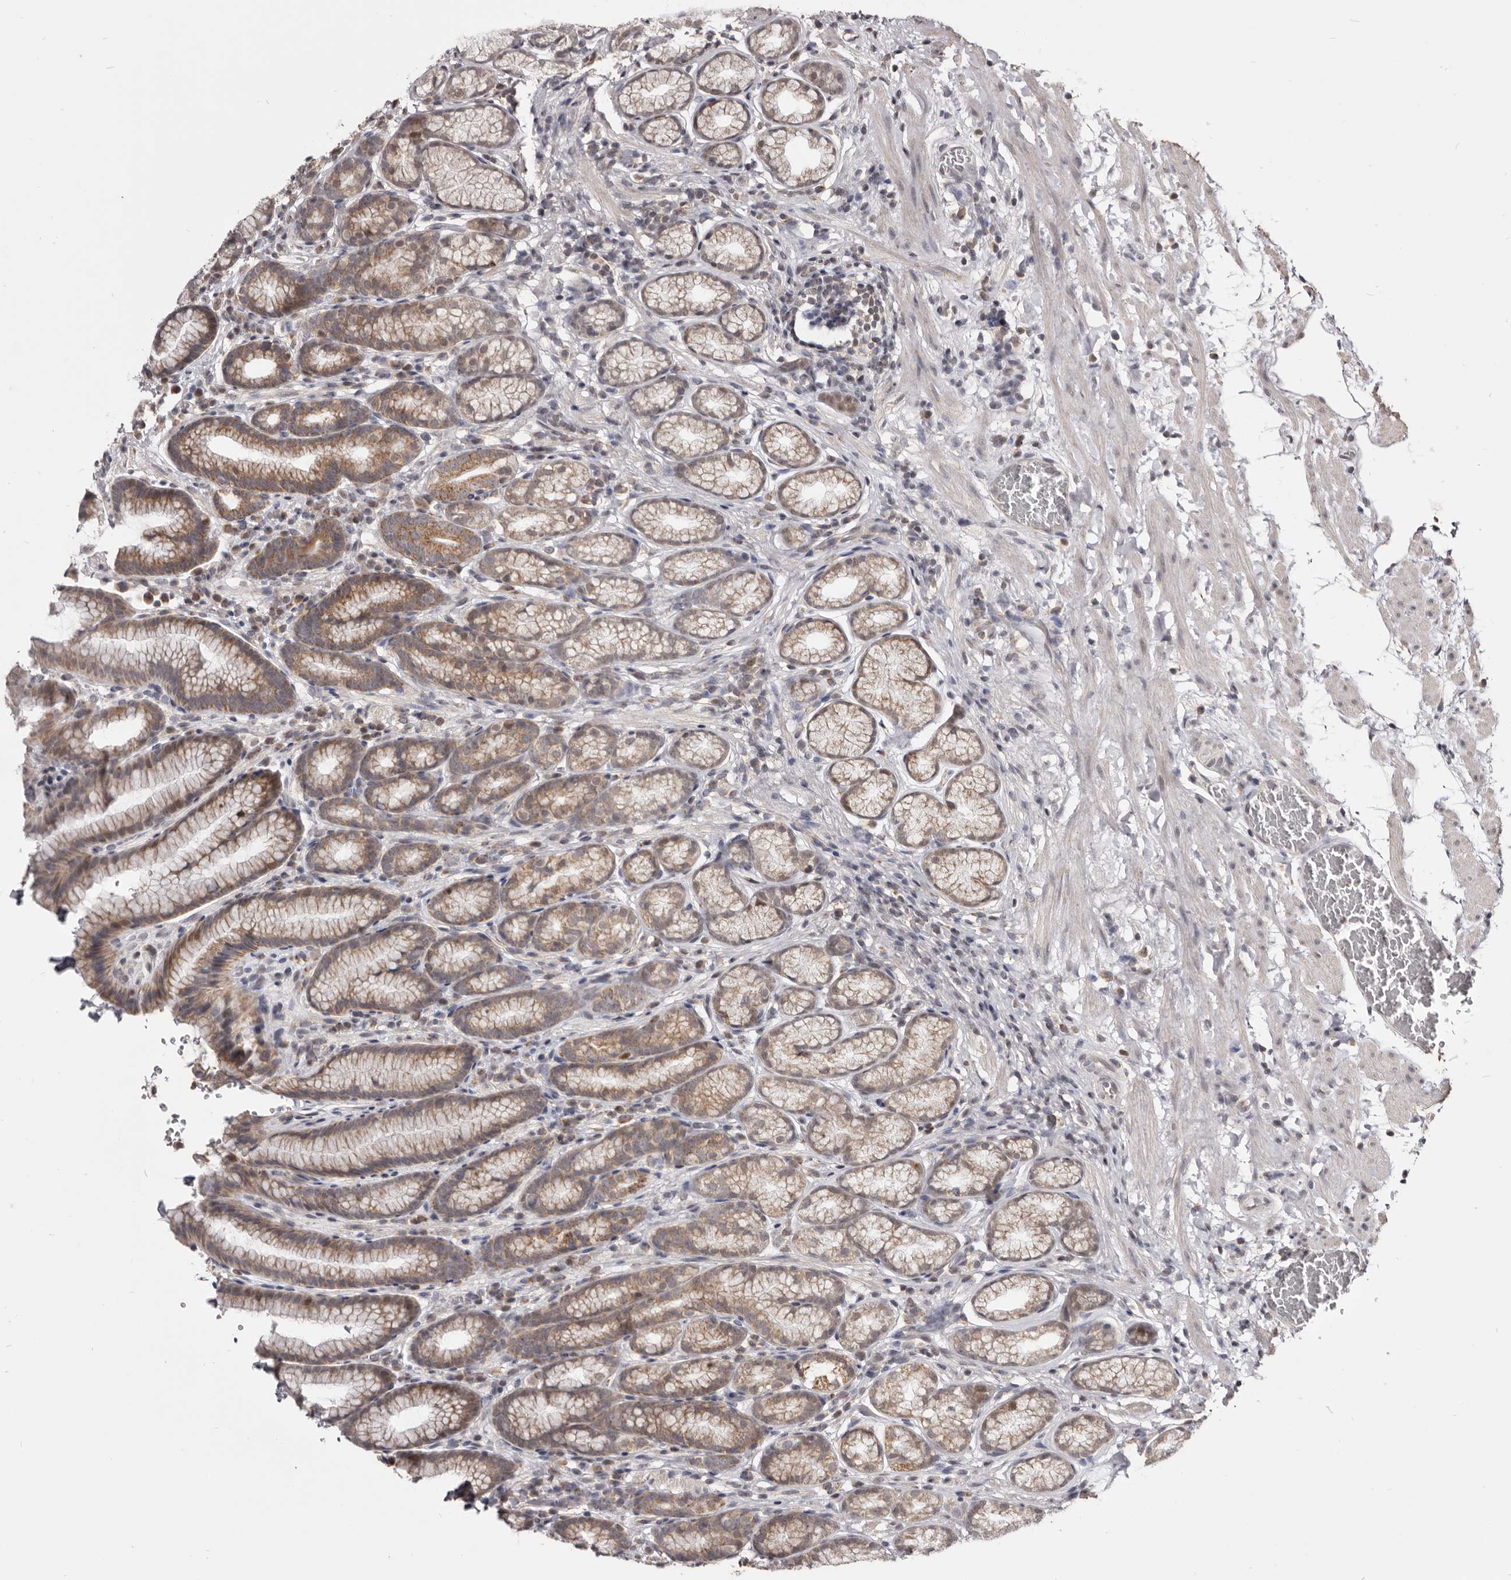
{"staining": {"intensity": "moderate", "quantity": ">75%", "location": "cytoplasmic/membranous"}, "tissue": "stomach", "cell_type": "Glandular cells", "image_type": "normal", "snomed": [{"axis": "morphology", "description": "Normal tissue, NOS"}, {"axis": "topography", "description": "Stomach"}], "caption": "Stomach stained with a protein marker shows moderate staining in glandular cells.", "gene": "THUMPD1", "patient": {"sex": "male", "age": 42}}